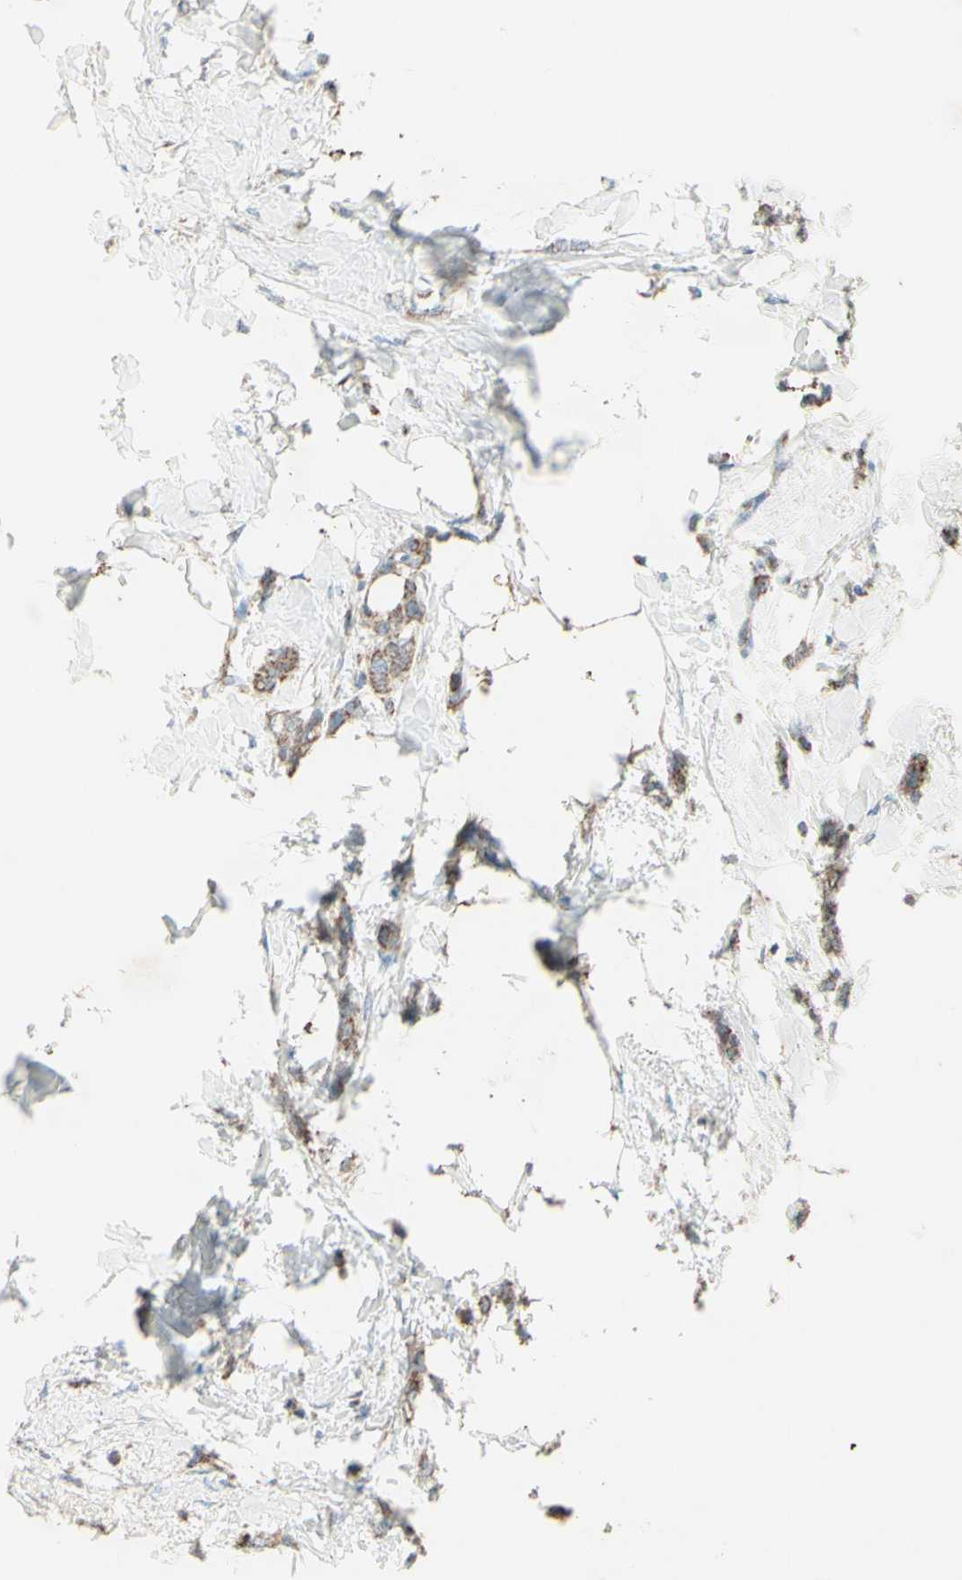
{"staining": {"intensity": "strong", "quantity": ">75%", "location": "cytoplasmic/membranous"}, "tissue": "breast cancer", "cell_type": "Tumor cells", "image_type": "cancer", "snomed": [{"axis": "morphology", "description": "Lobular carcinoma, in situ"}, {"axis": "morphology", "description": "Lobular carcinoma"}, {"axis": "topography", "description": "Breast"}], "caption": "Breast cancer stained for a protein displays strong cytoplasmic/membranous positivity in tumor cells.", "gene": "RHOT1", "patient": {"sex": "female", "age": 41}}